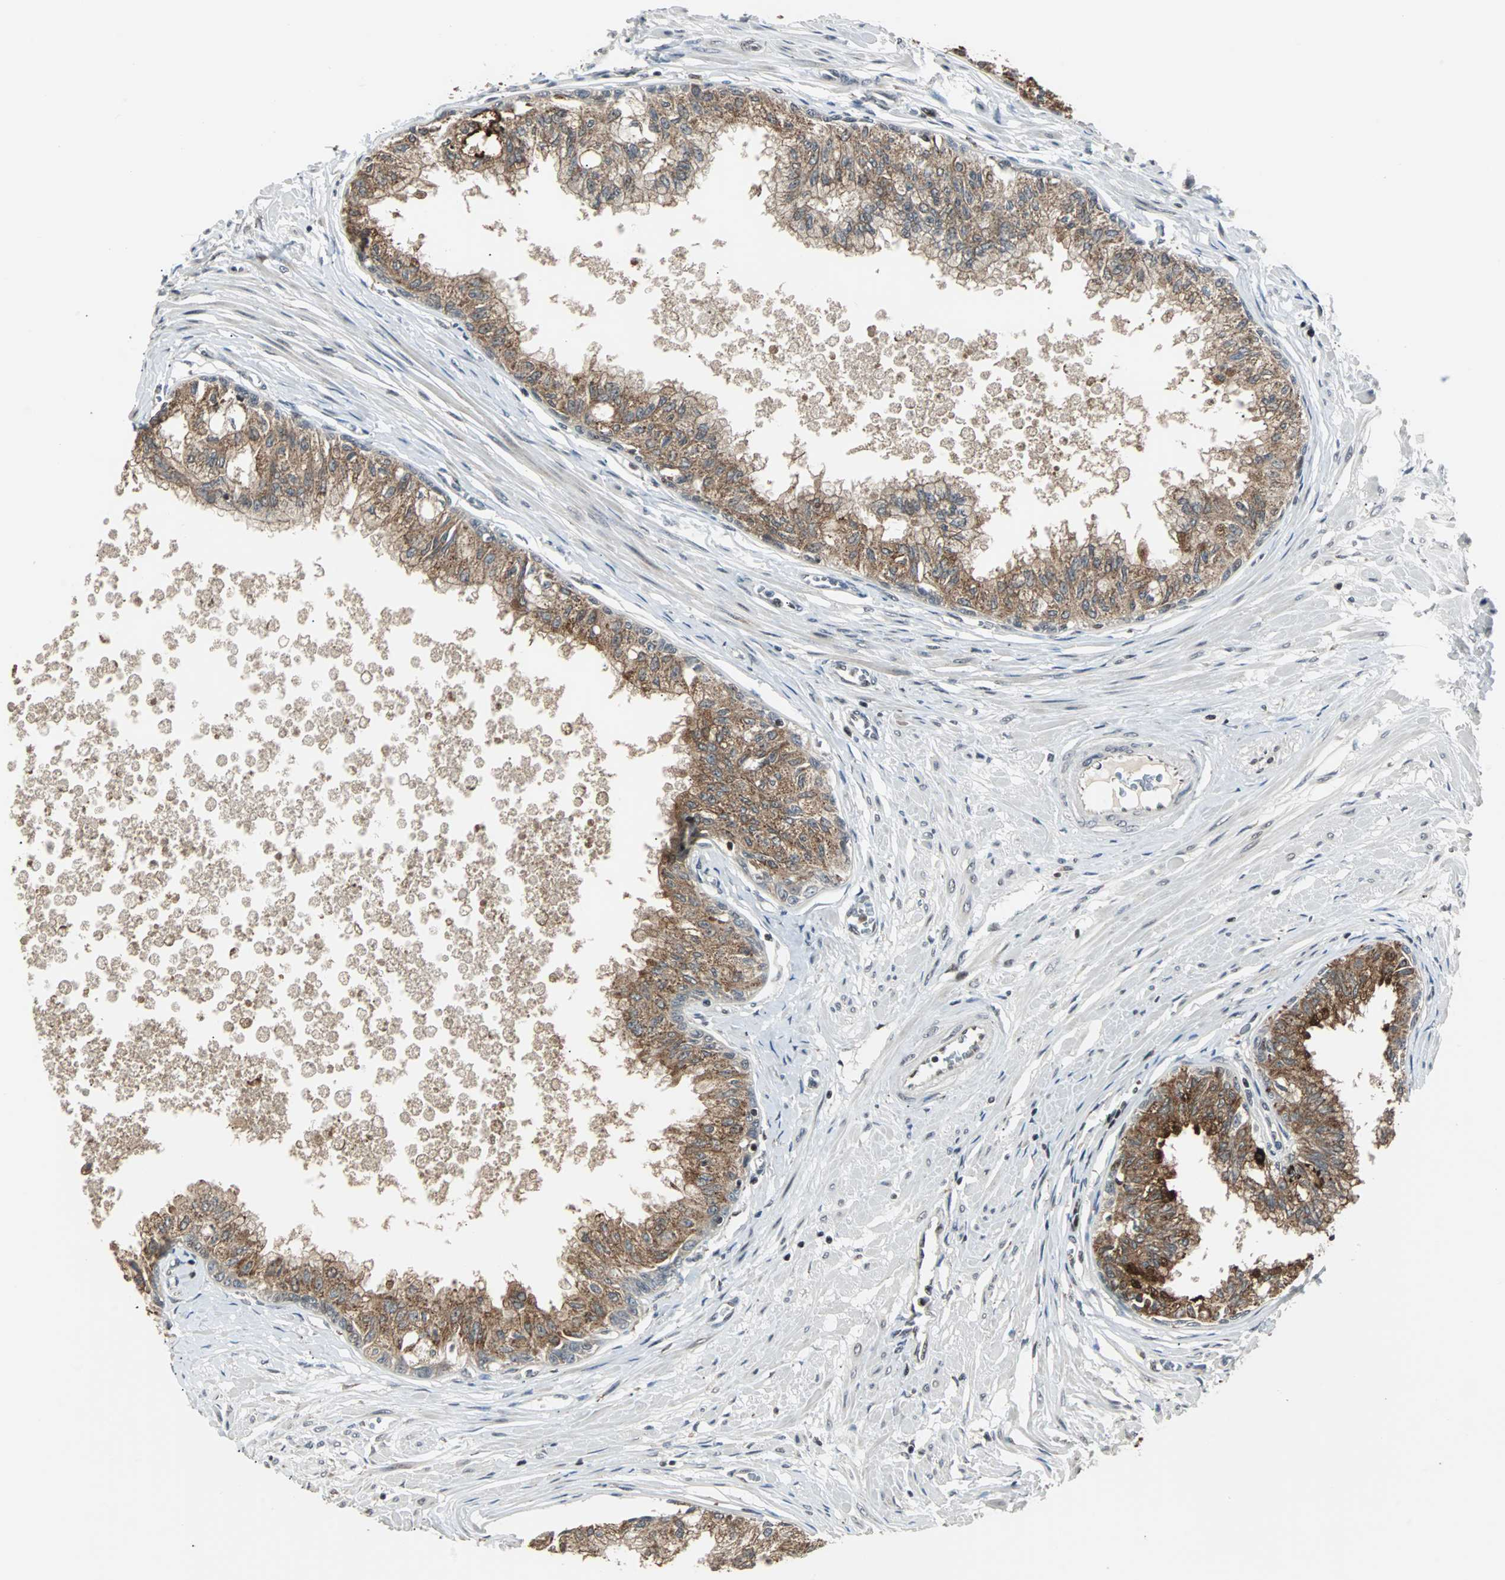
{"staining": {"intensity": "moderate", "quantity": ">75%", "location": "cytoplasmic/membranous"}, "tissue": "prostate", "cell_type": "Glandular cells", "image_type": "normal", "snomed": [{"axis": "morphology", "description": "Normal tissue, NOS"}, {"axis": "topography", "description": "Prostate"}, {"axis": "topography", "description": "Seminal veicle"}], "caption": "Protein staining demonstrates moderate cytoplasmic/membranous expression in about >75% of glandular cells in unremarkable prostate.", "gene": "TERF2IP", "patient": {"sex": "male", "age": 60}}